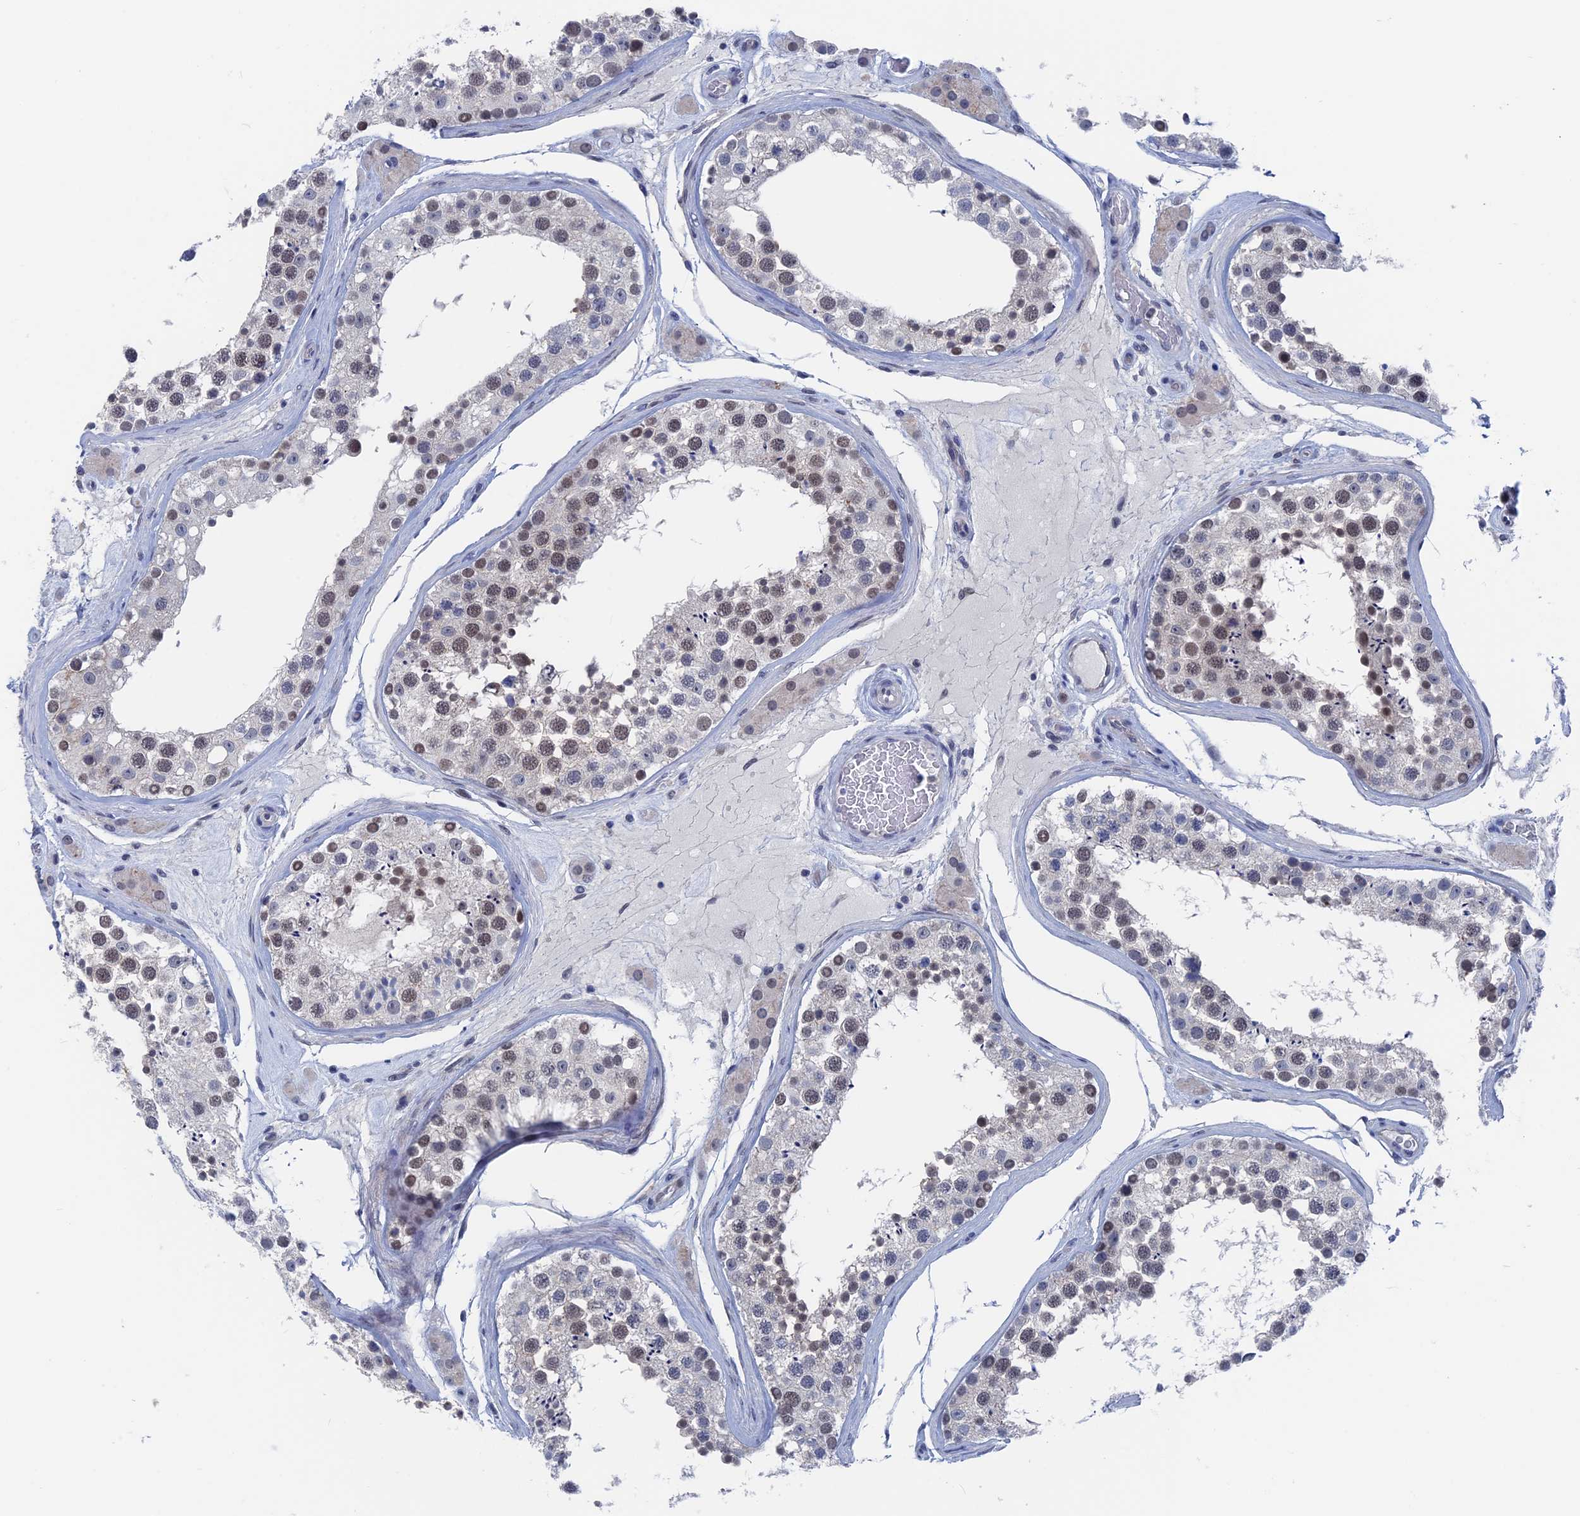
{"staining": {"intensity": "weak", "quantity": "25%-75%", "location": "nuclear"}, "tissue": "testis", "cell_type": "Cells in seminiferous ducts", "image_type": "normal", "snomed": [{"axis": "morphology", "description": "Normal tissue, NOS"}, {"axis": "topography", "description": "Testis"}], "caption": "A histopathology image of human testis stained for a protein reveals weak nuclear brown staining in cells in seminiferous ducts.", "gene": "MARCHF3", "patient": {"sex": "male", "age": 46}}